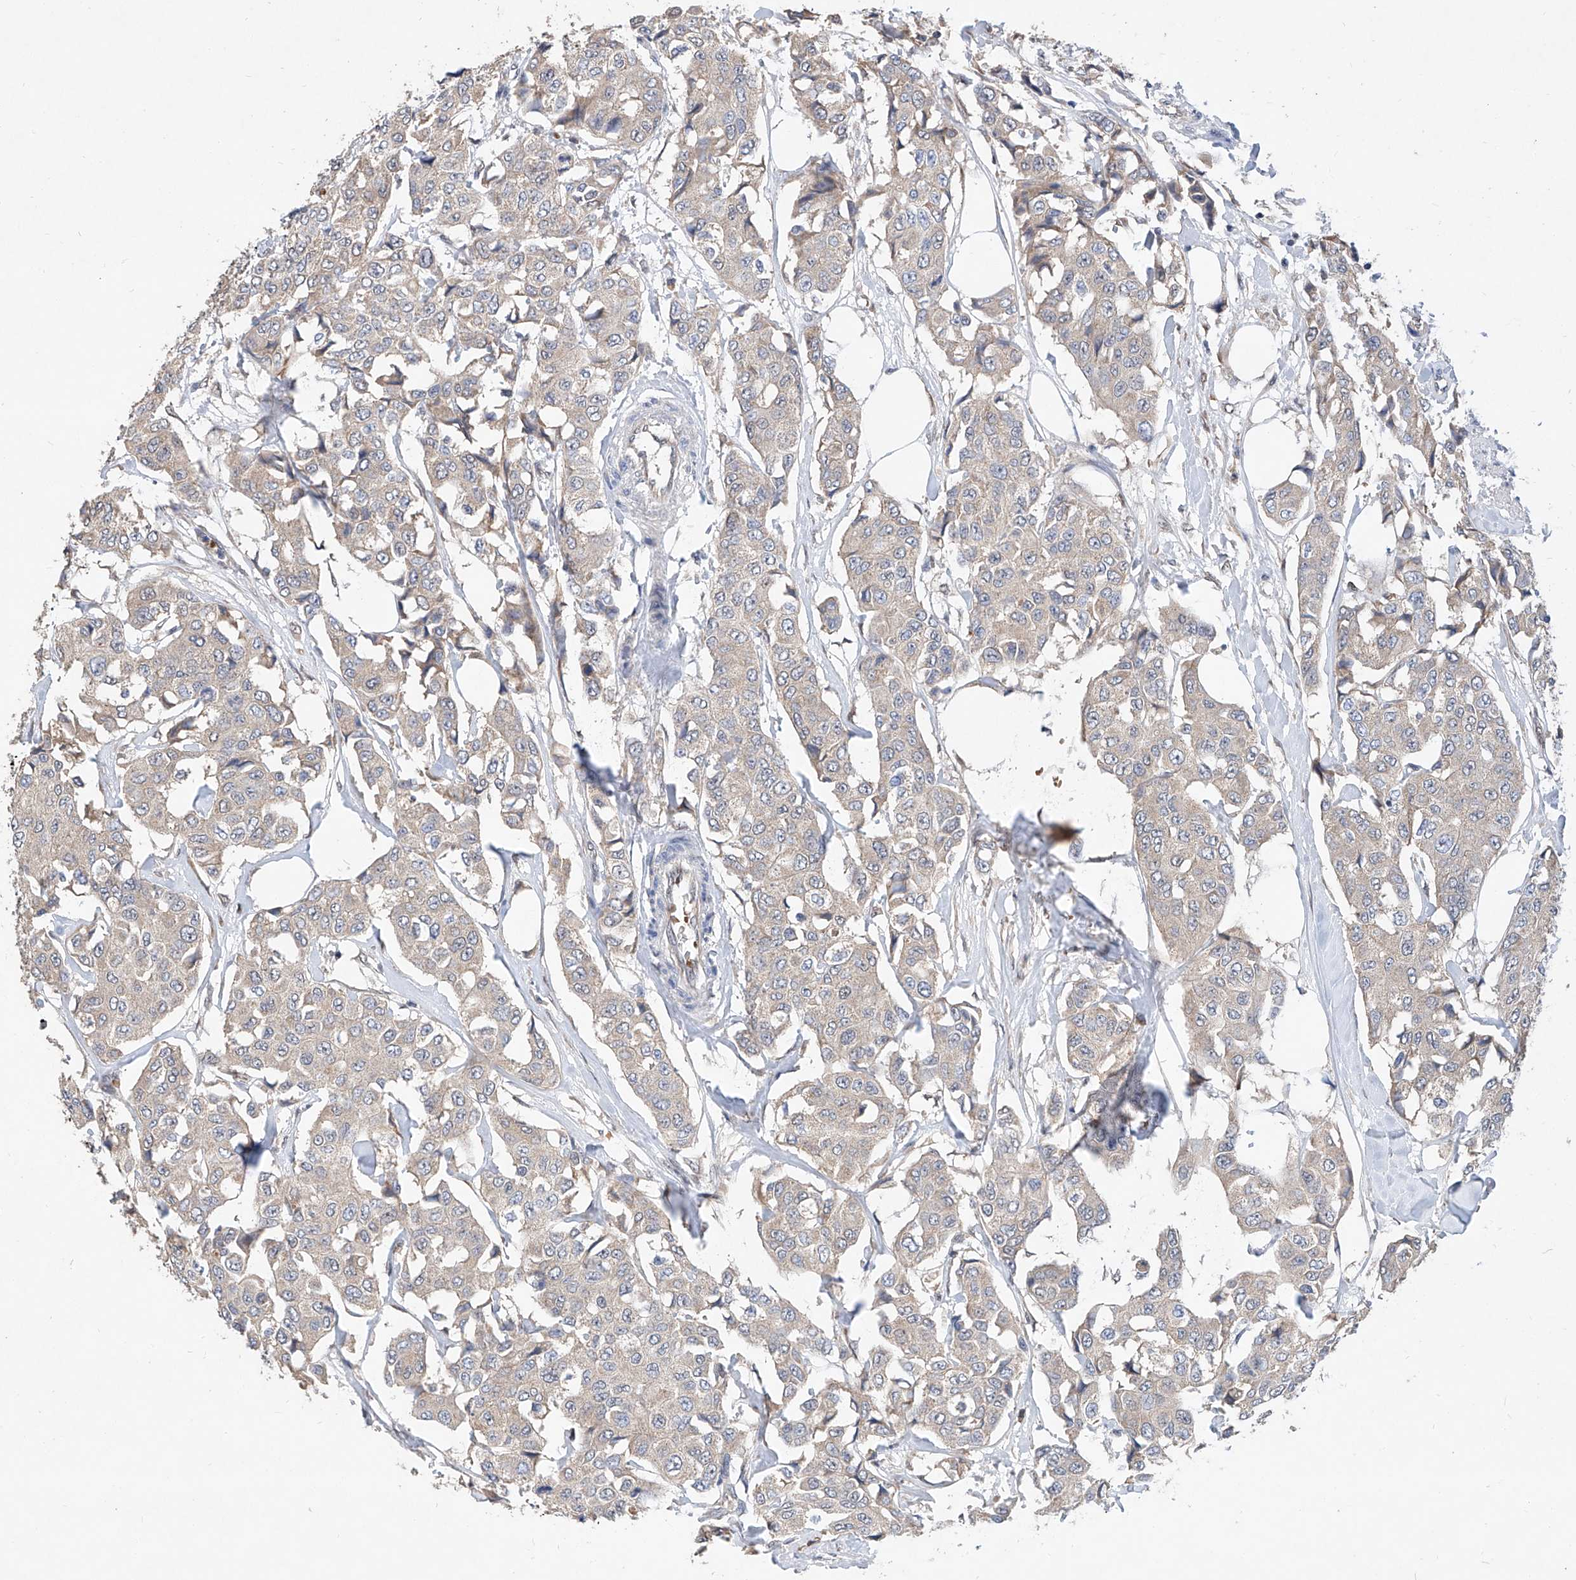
{"staining": {"intensity": "negative", "quantity": "none", "location": "none"}, "tissue": "breast cancer", "cell_type": "Tumor cells", "image_type": "cancer", "snomed": [{"axis": "morphology", "description": "Duct carcinoma"}, {"axis": "topography", "description": "Breast"}], "caption": "DAB immunohistochemical staining of human breast cancer (intraductal carcinoma) shows no significant staining in tumor cells.", "gene": "CARMIL3", "patient": {"sex": "female", "age": 80}}